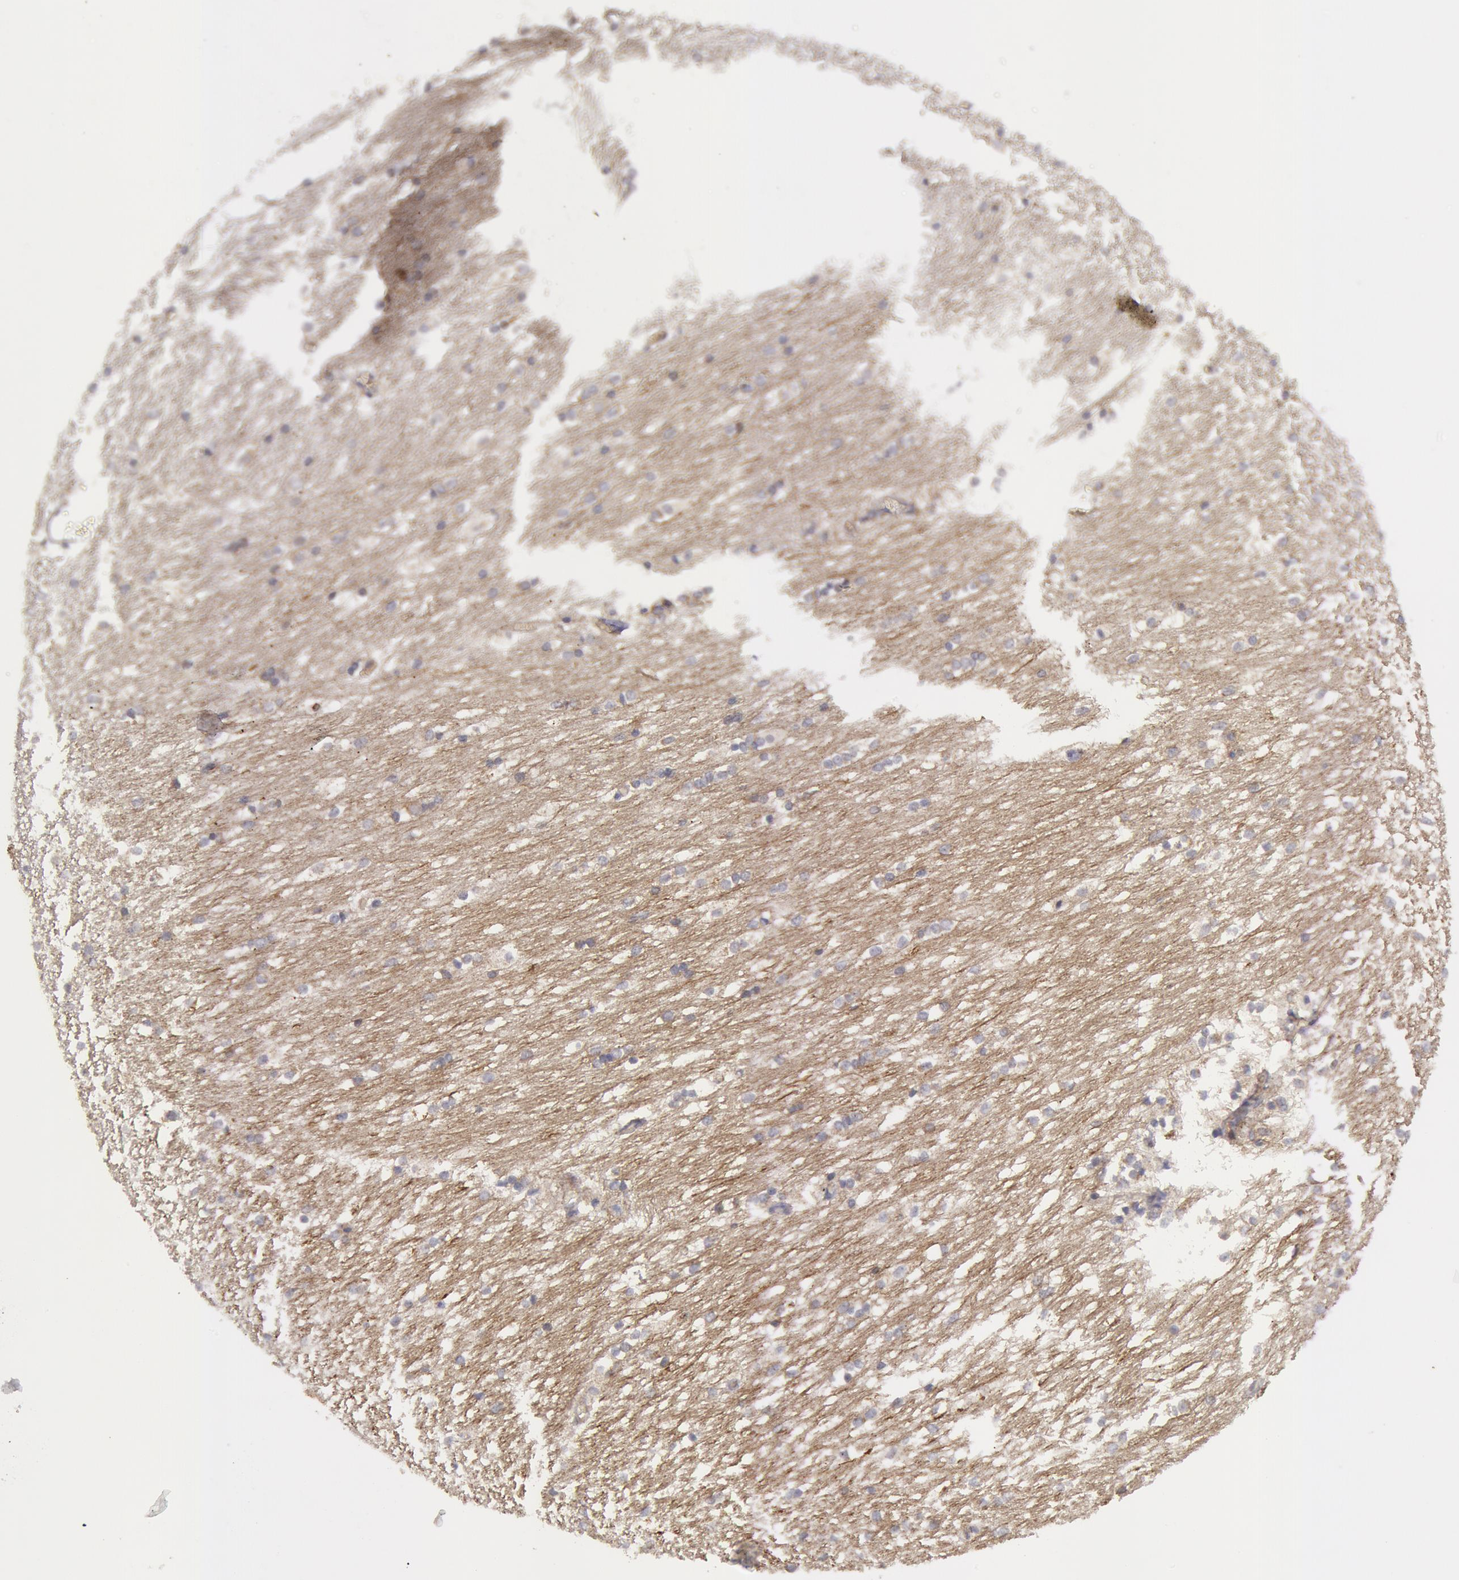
{"staining": {"intensity": "negative", "quantity": "none", "location": "none"}, "tissue": "caudate", "cell_type": "Glial cells", "image_type": "normal", "snomed": [{"axis": "morphology", "description": "Normal tissue, NOS"}, {"axis": "topography", "description": "Lateral ventricle wall"}], "caption": "Glial cells are negative for brown protein staining in unremarkable caudate. The staining is performed using DAB brown chromogen with nuclei counter-stained in using hematoxylin.", "gene": "ERBB2", "patient": {"sex": "female", "age": 19}}